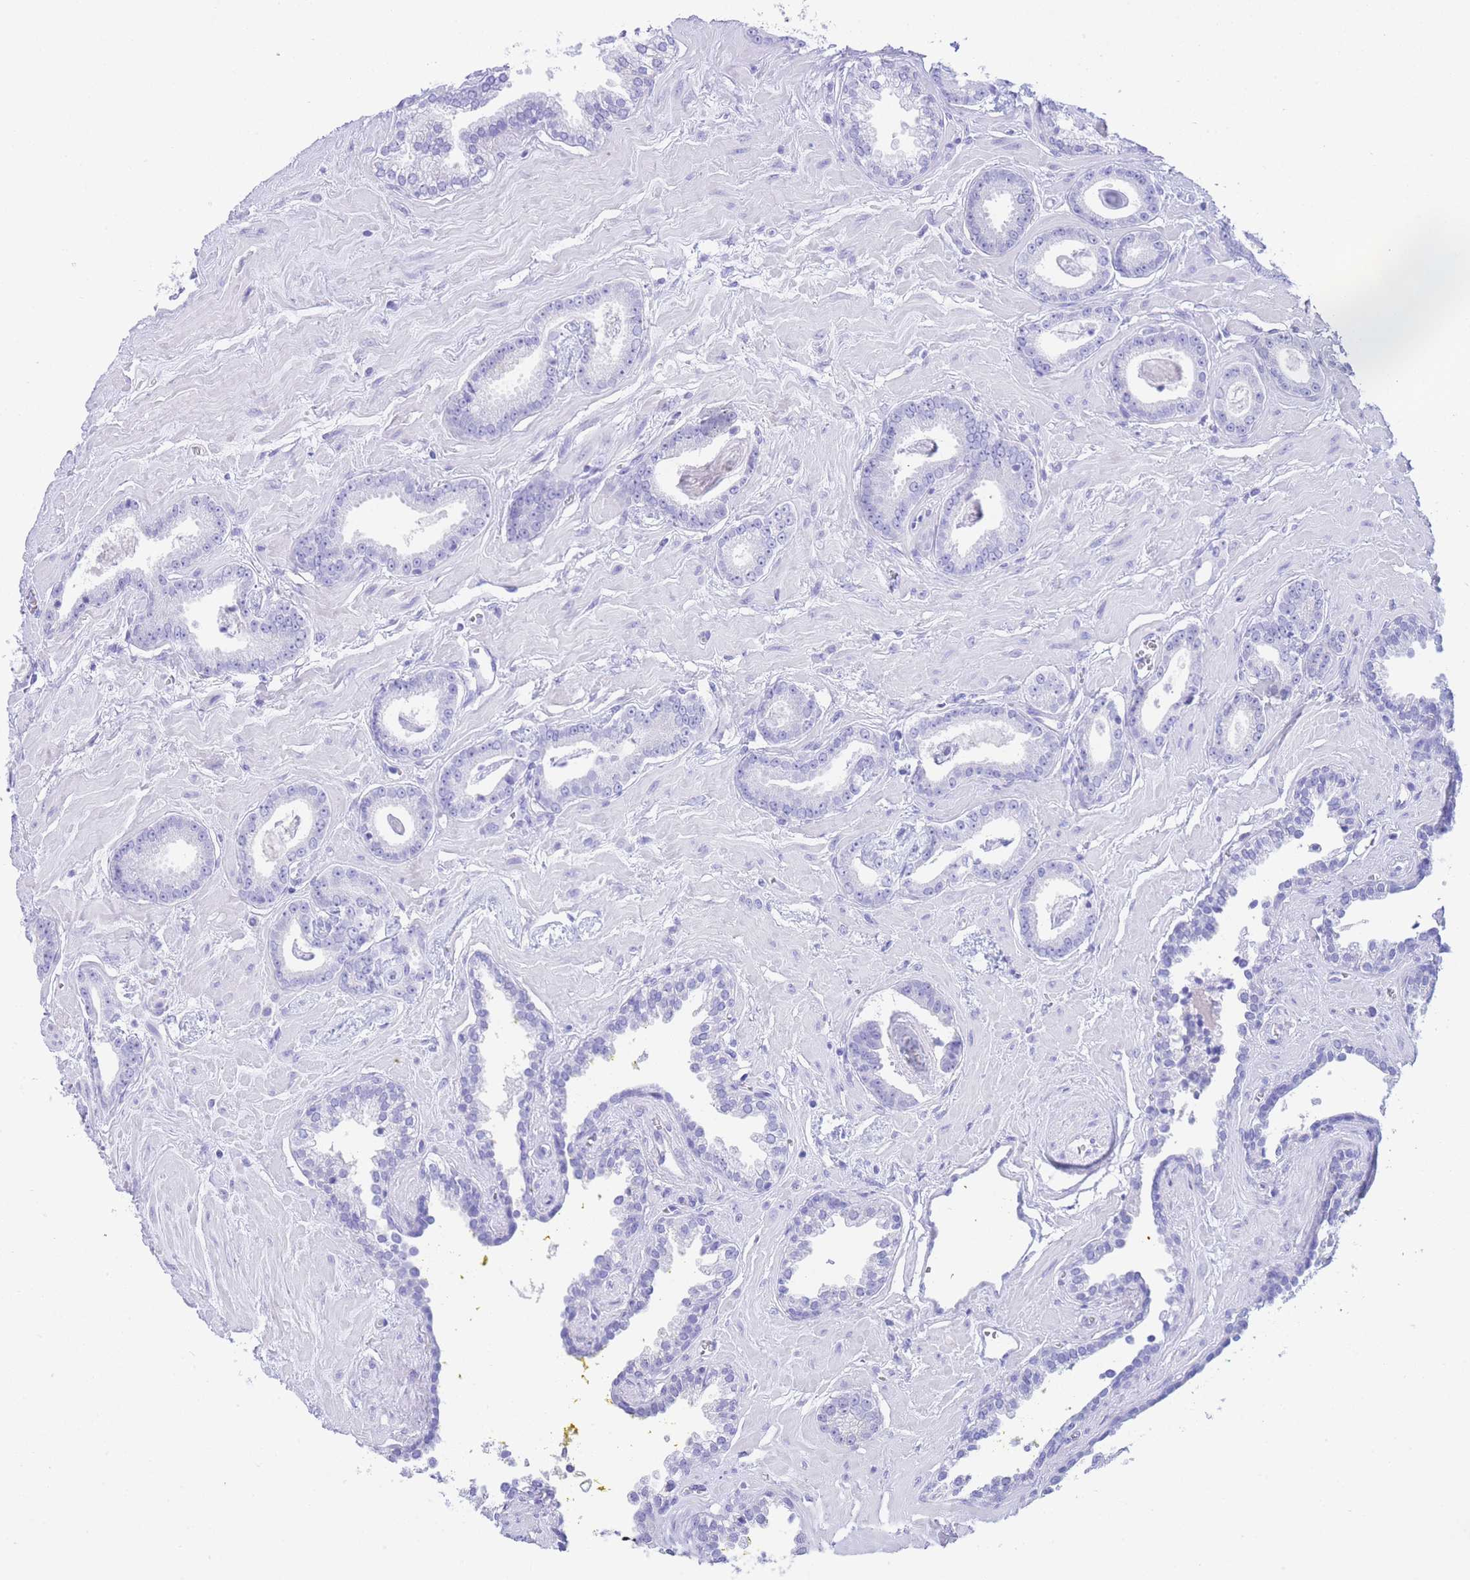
{"staining": {"intensity": "negative", "quantity": "none", "location": "none"}, "tissue": "prostate cancer", "cell_type": "Tumor cells", "image_type": "cancer", "snomed": [{"axis": "morphology", "description": "Adenocarcinoma, Low grade"}, {"axis": "topography", "description": "Prostate"}], "caption": "Immunohistochemistry of prostate cancer (adenocarcinoma (low-grade)) exhibits no expression in tumor cells. (DAB immunohistochemistry, high magnification).", "gene": "SLCO1B3", "patient": {"sex": "male", "age": 60}}